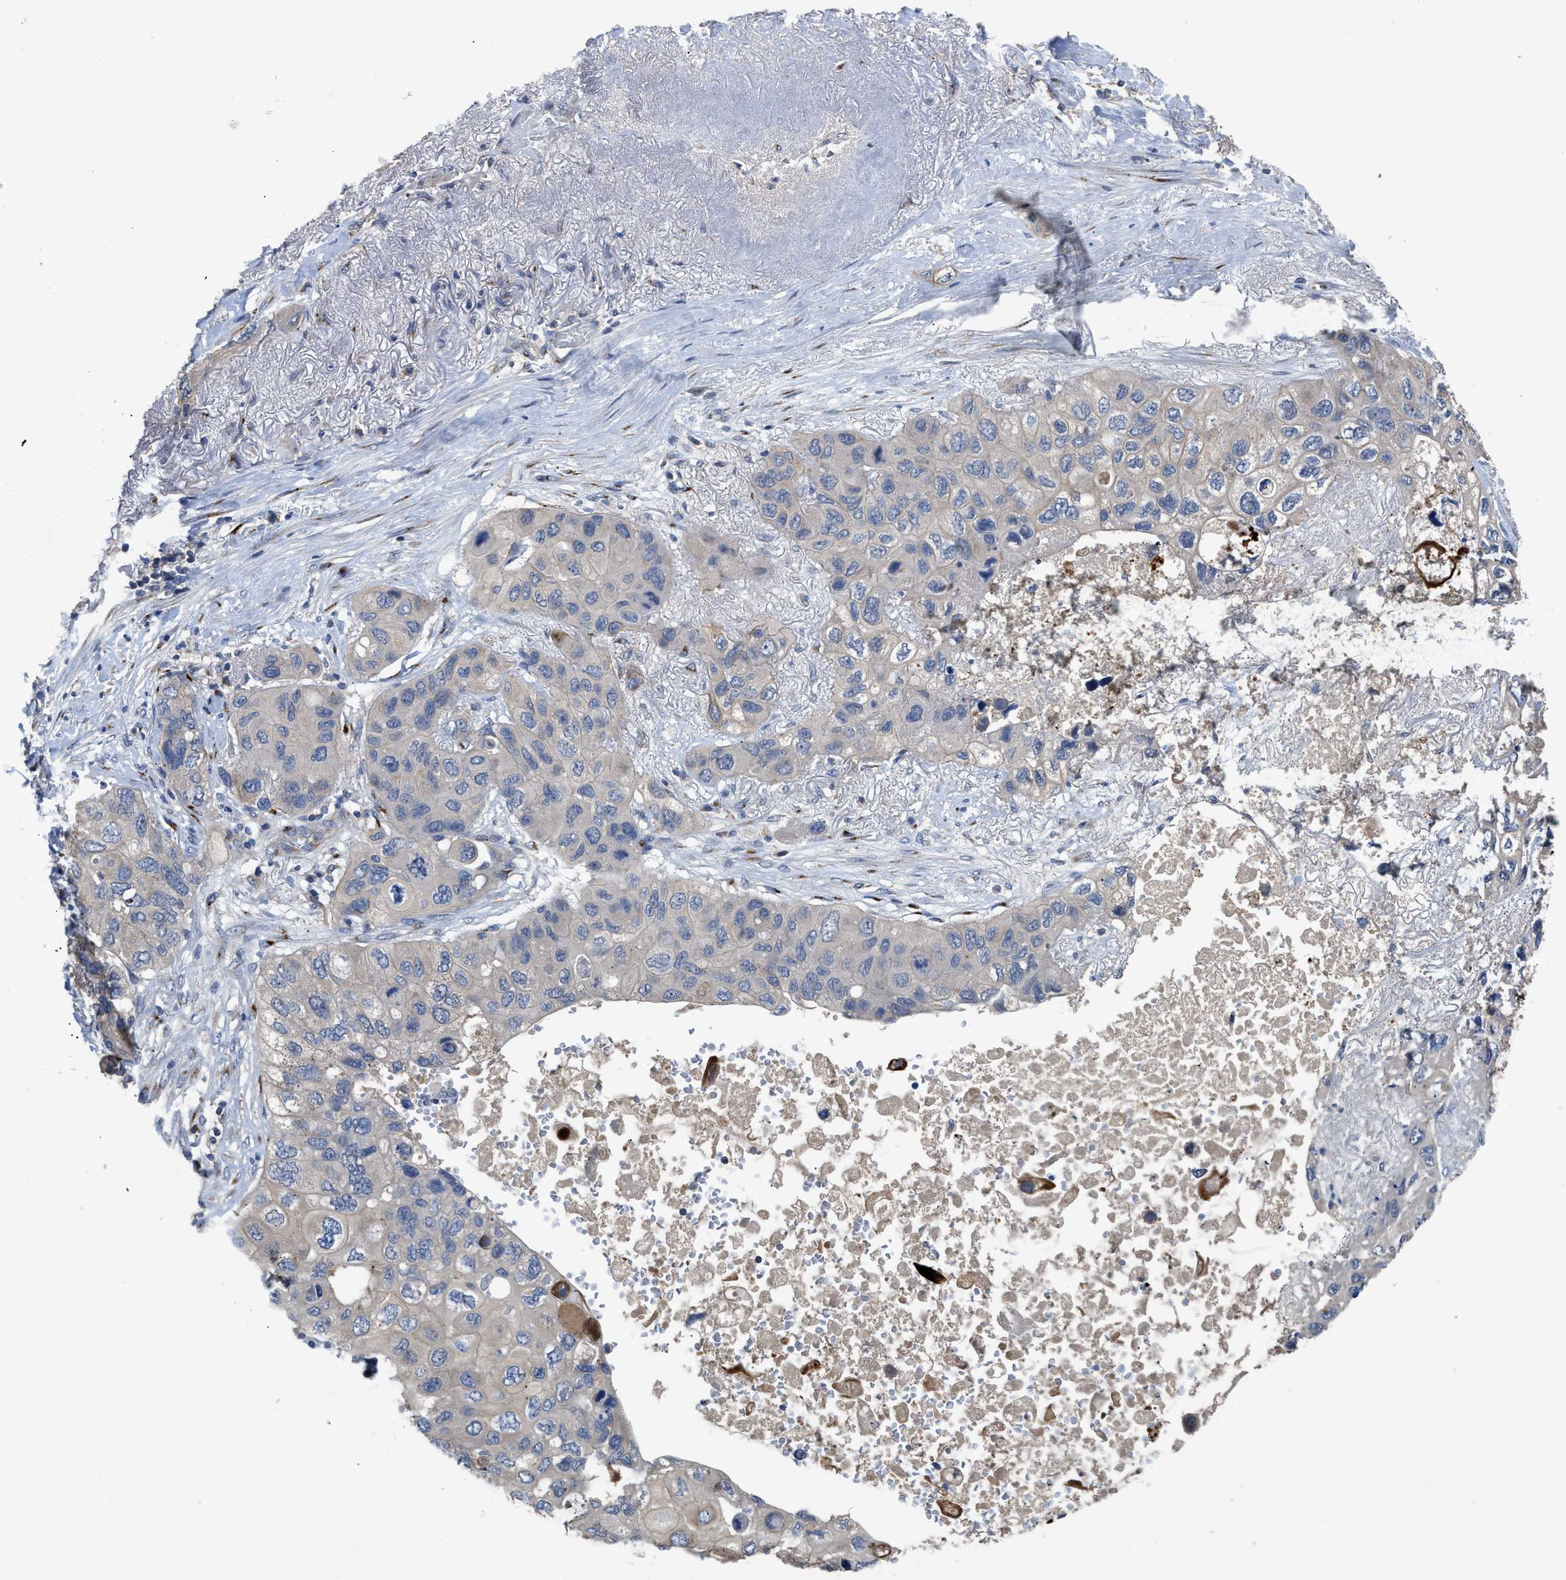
{"staining": {"intensity": "negative", "quantity": "none", "location": "none"}, "tissue": "lung cancer", "cell_type": "Tumor cells", "image_type": "cancer", "snomed": [{"axis": "morphology", "description": "Squamous cell carcinoma, NOS"}, {"axis": "topography", "description": "Lung"}], "caption": "Tumor cells are negative for brown protein staining in squamous cell carcinoma (lung).", "gene": "SIK2", "patient": {"sex": "female", "age": 73}}